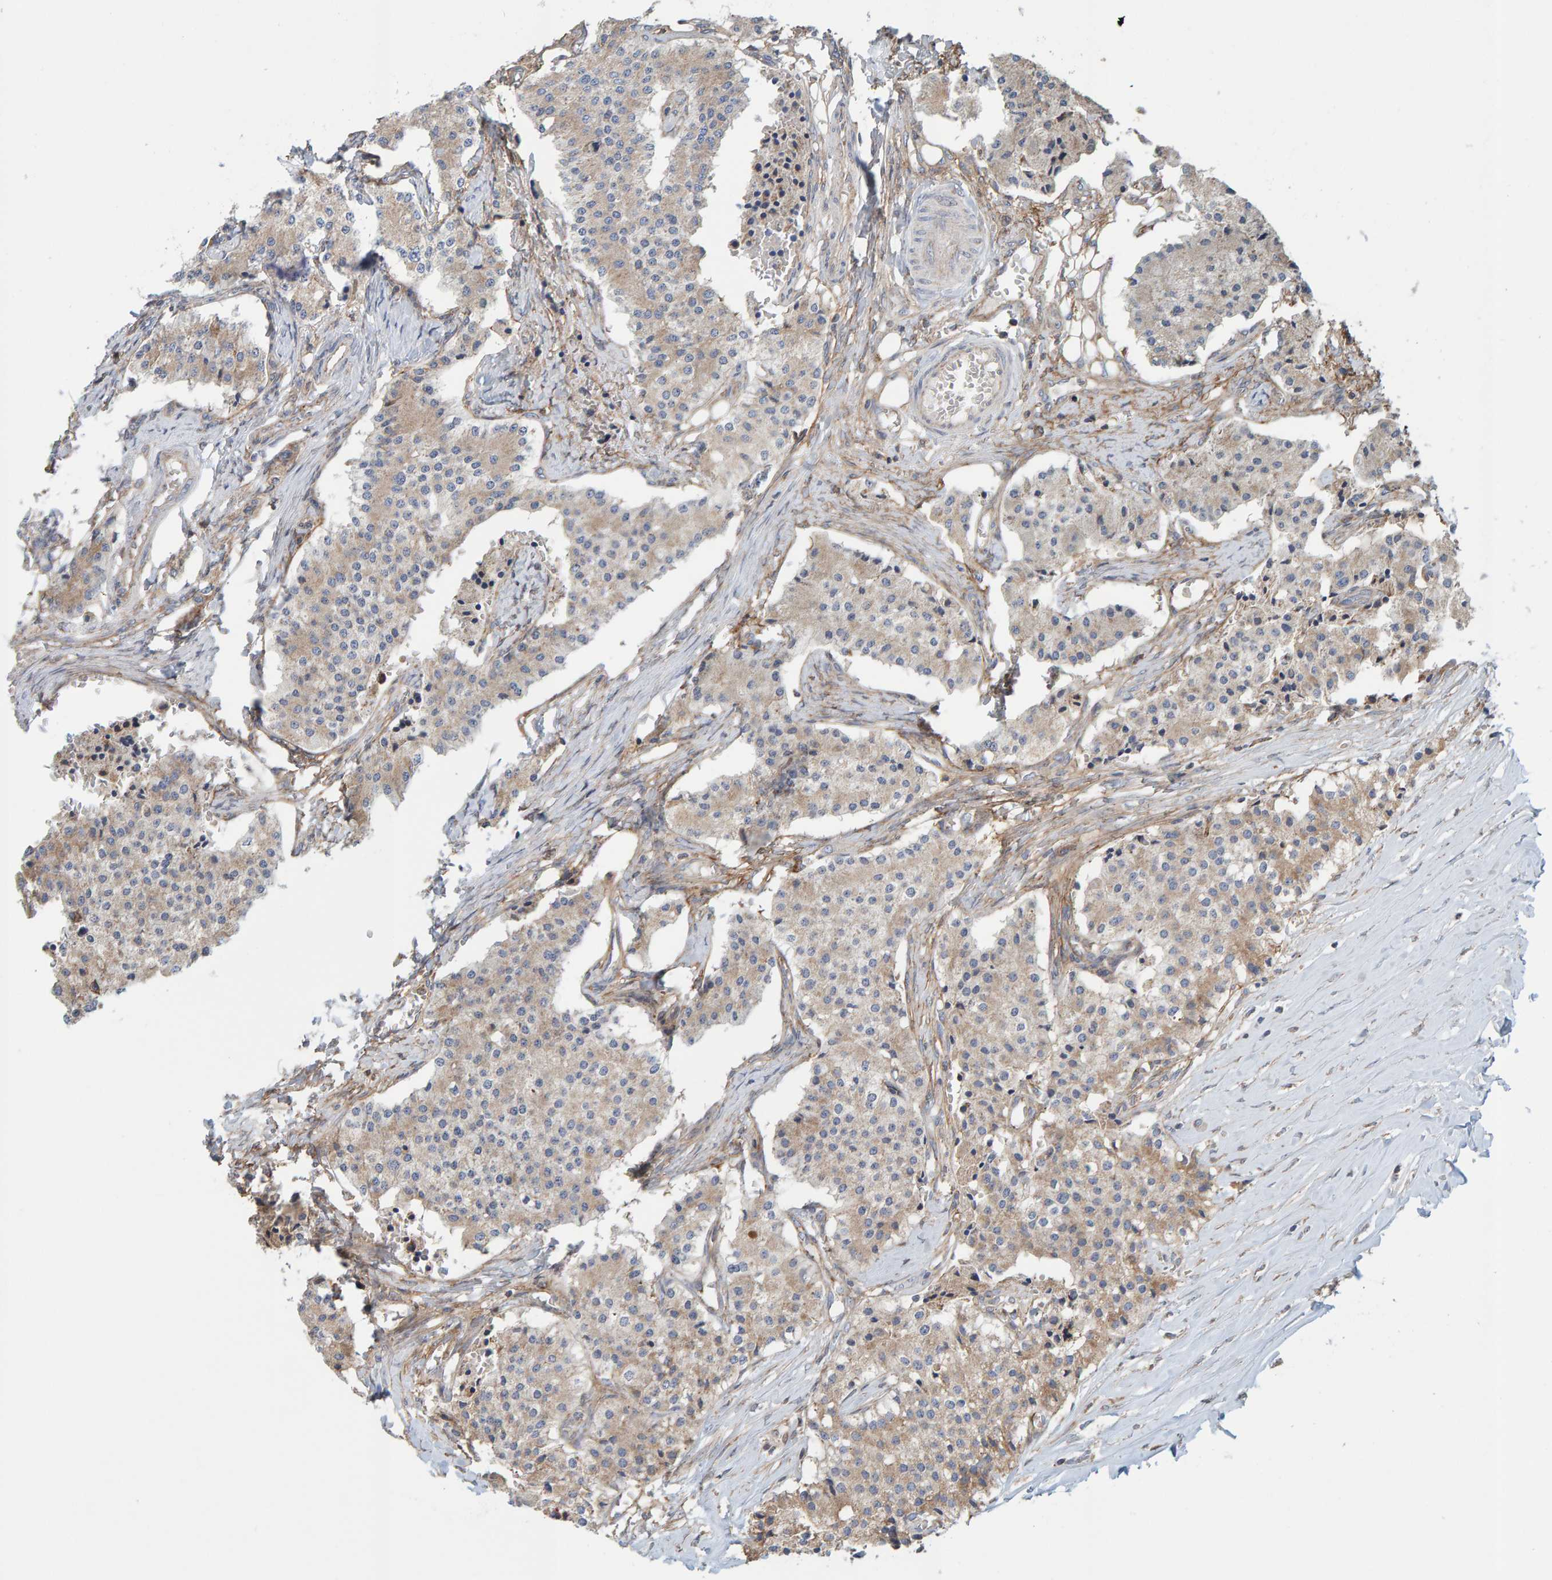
{"staining": {"intensity": "weak", "quantity": "25%-75%", "location": "cytoplasmic/membranous"}, "tissue": "carcinoid", "cell_type": "Tumor cells", "image_type": "cancer", "snomed": [{"axis": "morphology", "description": "Carcinoid, malignant, NOS"}, {"axis": "topography", "description": "Colon"}], "caption": "About 25%-75% of tumor cells in carcinoid exhibit weak cytoplasmic/membranous protein positivity as visualized by brown immunohistochemical staining.", "gene": "MRPL45", "patient": {"sex": "female", "age": 52}}